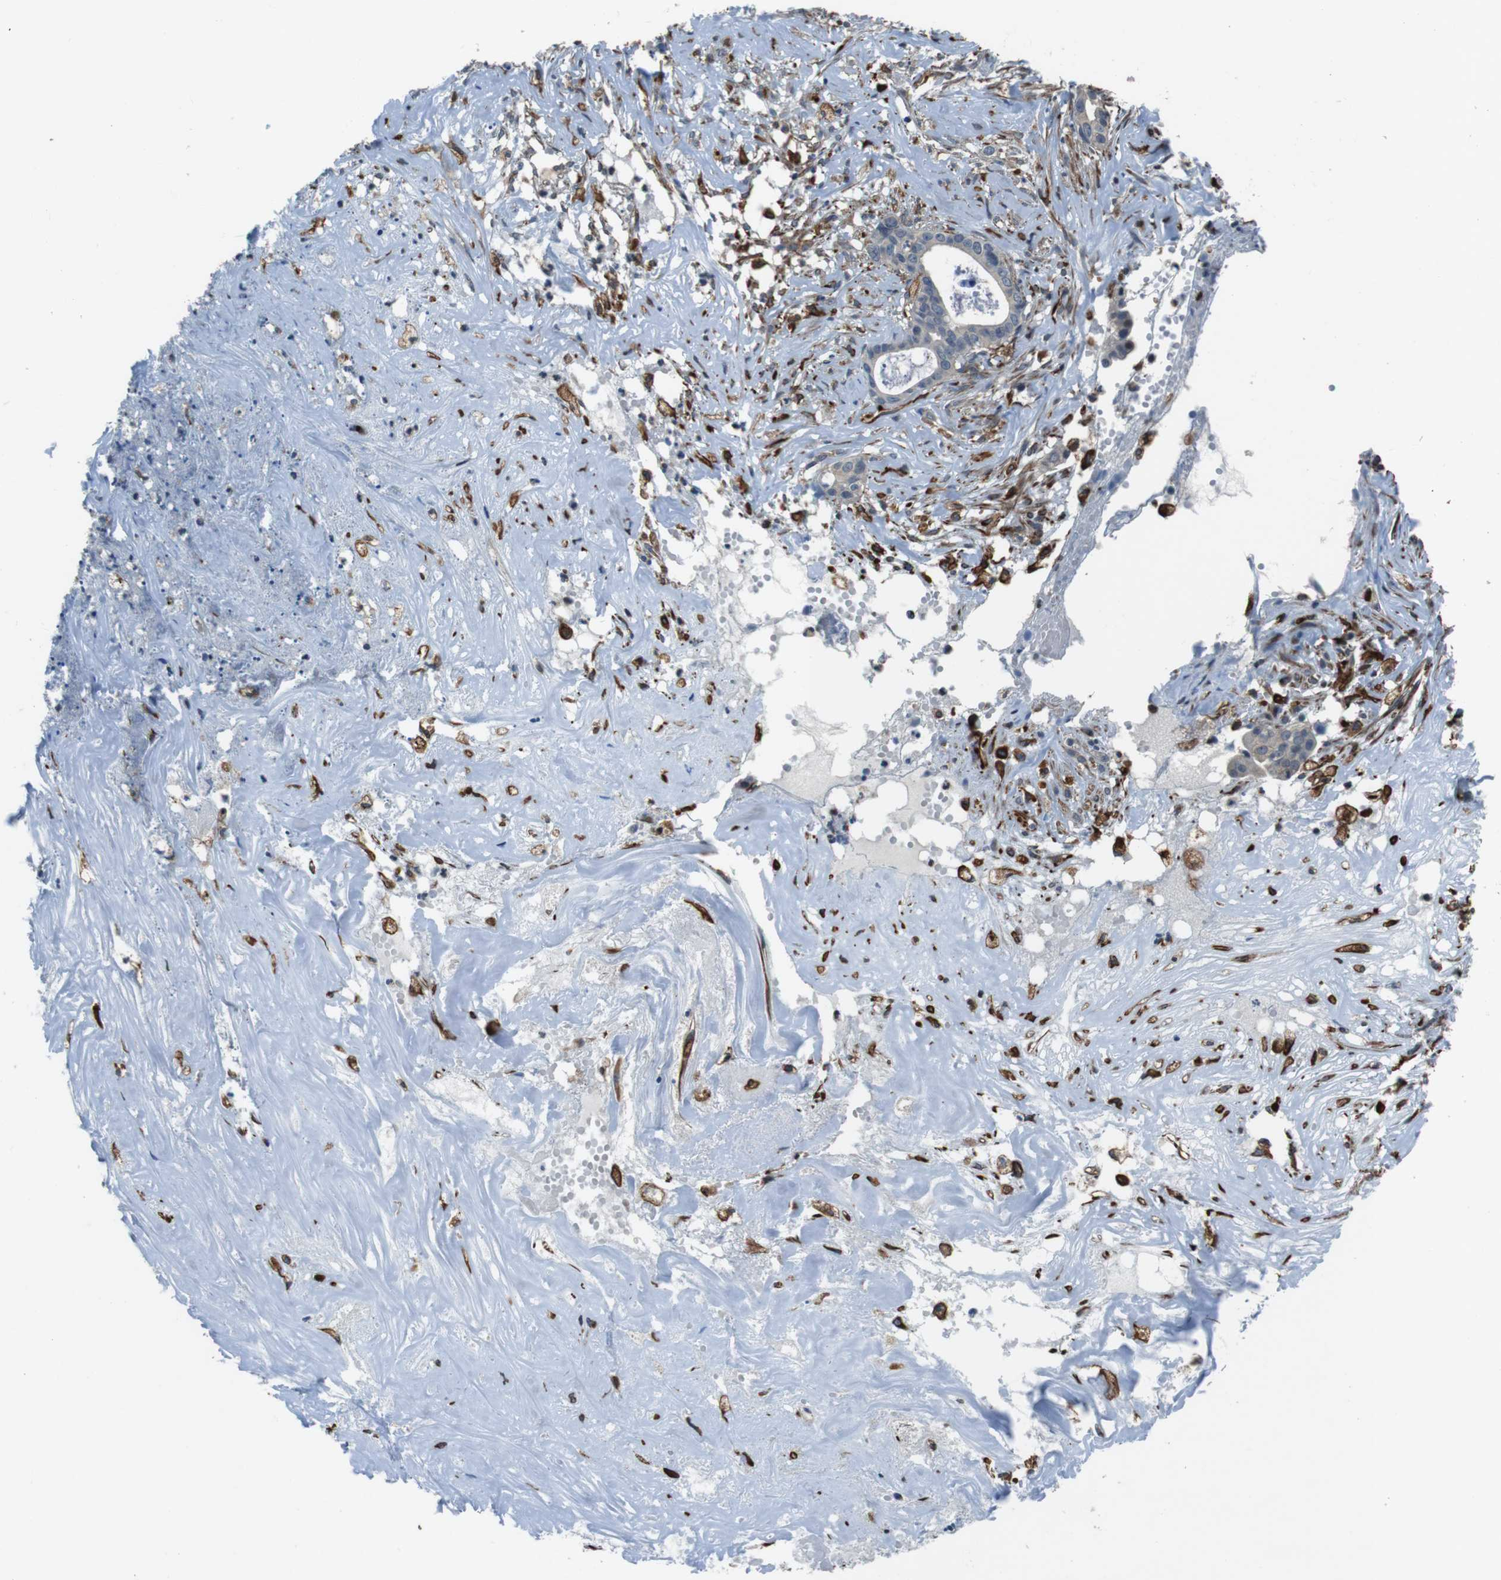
{"staining": {"intensity": "negative", "quantity": "none", "location": "none"}, "tissue": "liver cancer", "cell_type": "Tumor cells", "image_type": "cancer", "snomed": [{"axis": "morphology", "description": "Cholangiocarcinoma"}, {"axis": "topography", "description": "Liver"}], "caption": "This is an IHC image of liver cancer. There is no expression in tumor cells.", "gene": "LRRC49", "patient": {"sex": "female", "age": 61}}